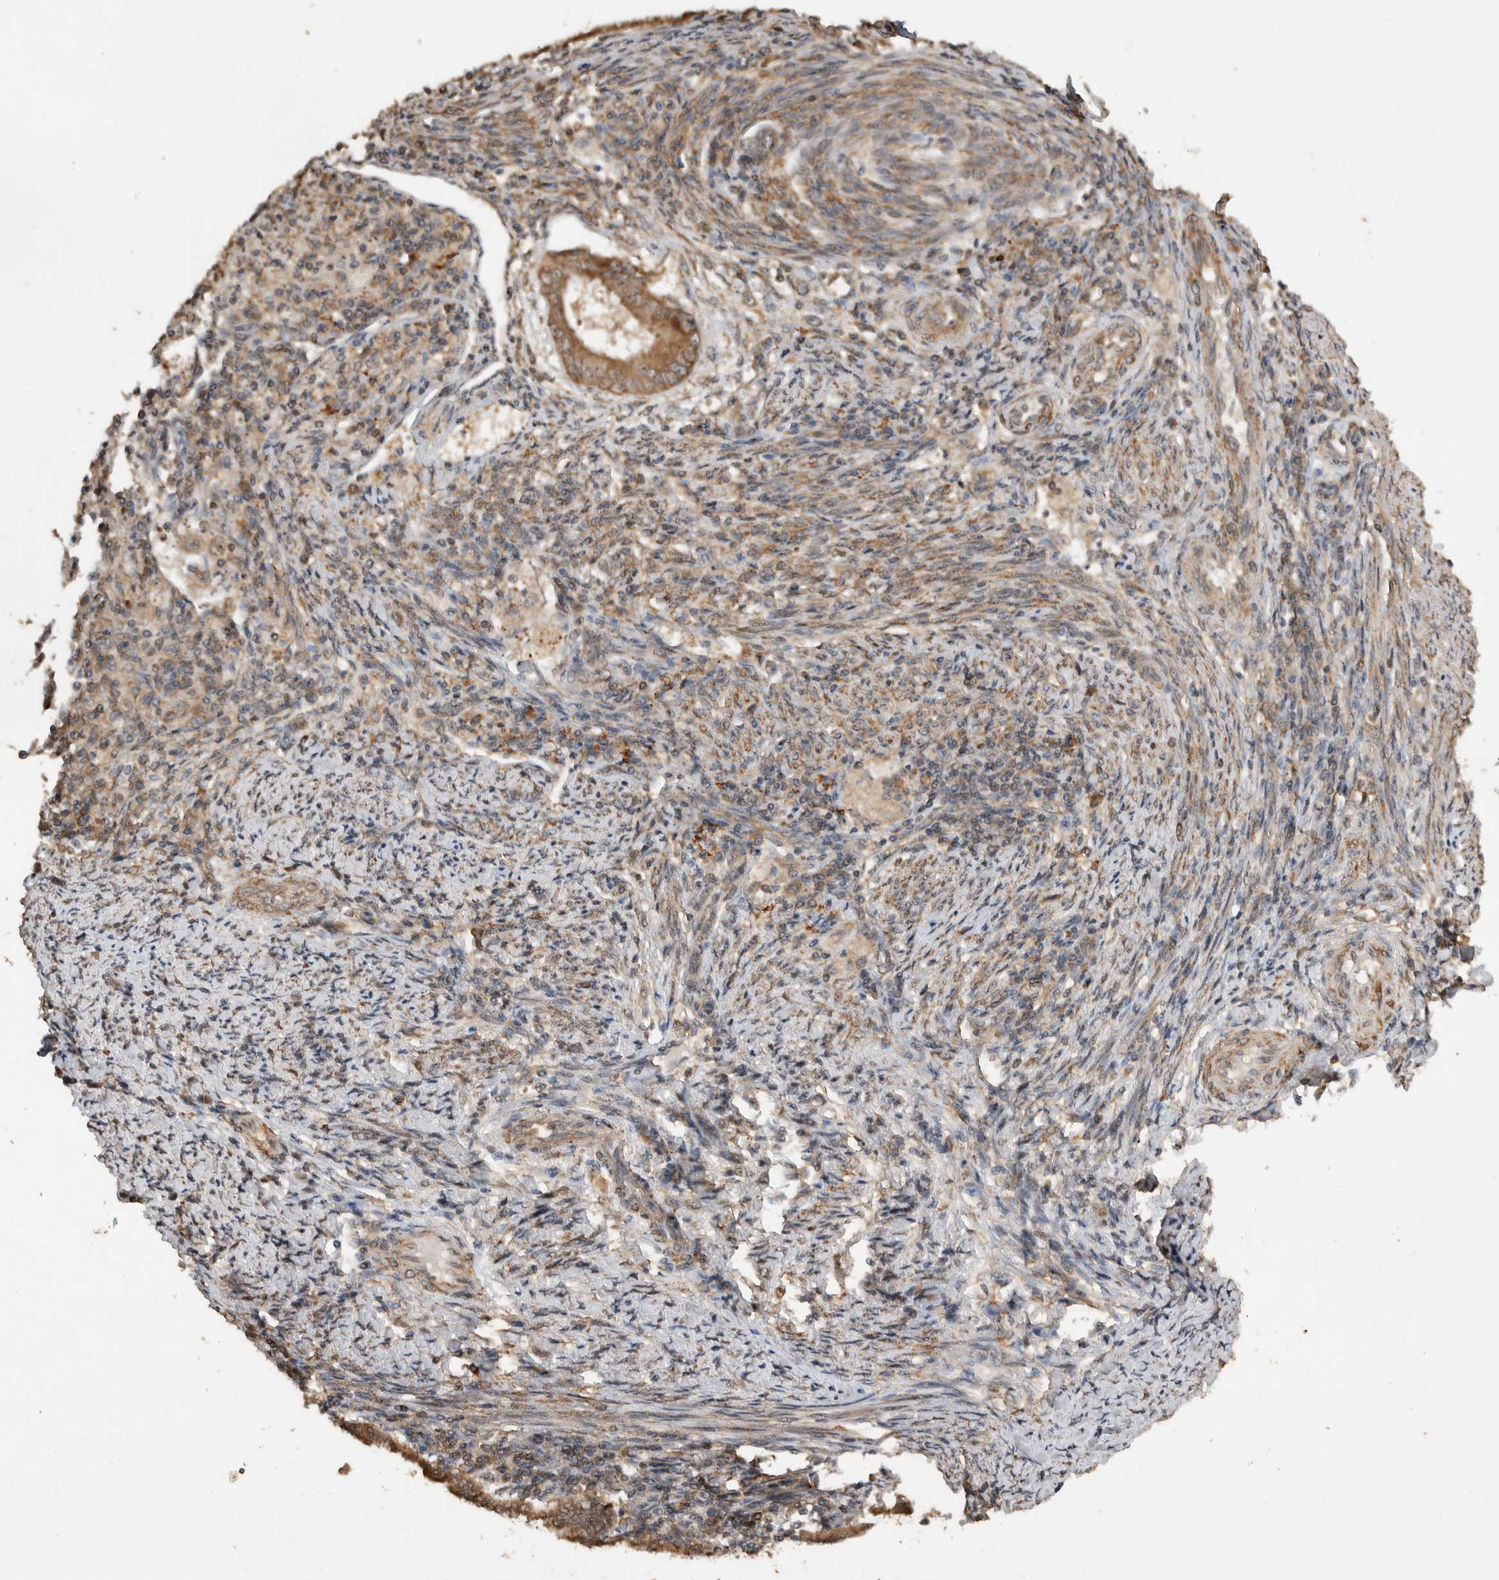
{"staining": {"intensity": "moderate", "quantity": ">75%", "location": "cytoplasmic/membranous"}, "tissue": "endometrial cancer", "cell_type": "Tumor cells", "image_type": "cancer", "snomed": [{"axis": "morphology", "description": "Polyp, NOS"}, {"axis": "morphology", "description": "Adenocarcinoma, NOS"}, {"axis": "morphology", "description": "Adenoma, NOS"}, {"axis": "topography", "description": "Endometrium"}], "caption": "This photomicrograph shows adenoma (endometrial) stained with immunohistochemistry to label a protein in brown. The cytoplasmic/membranous of tumor cells show moderate positivity for the protein. Nuclei are counter-stained blue.", "gene": "DVL2", "patient": {"sex": "female", "age": 79}}